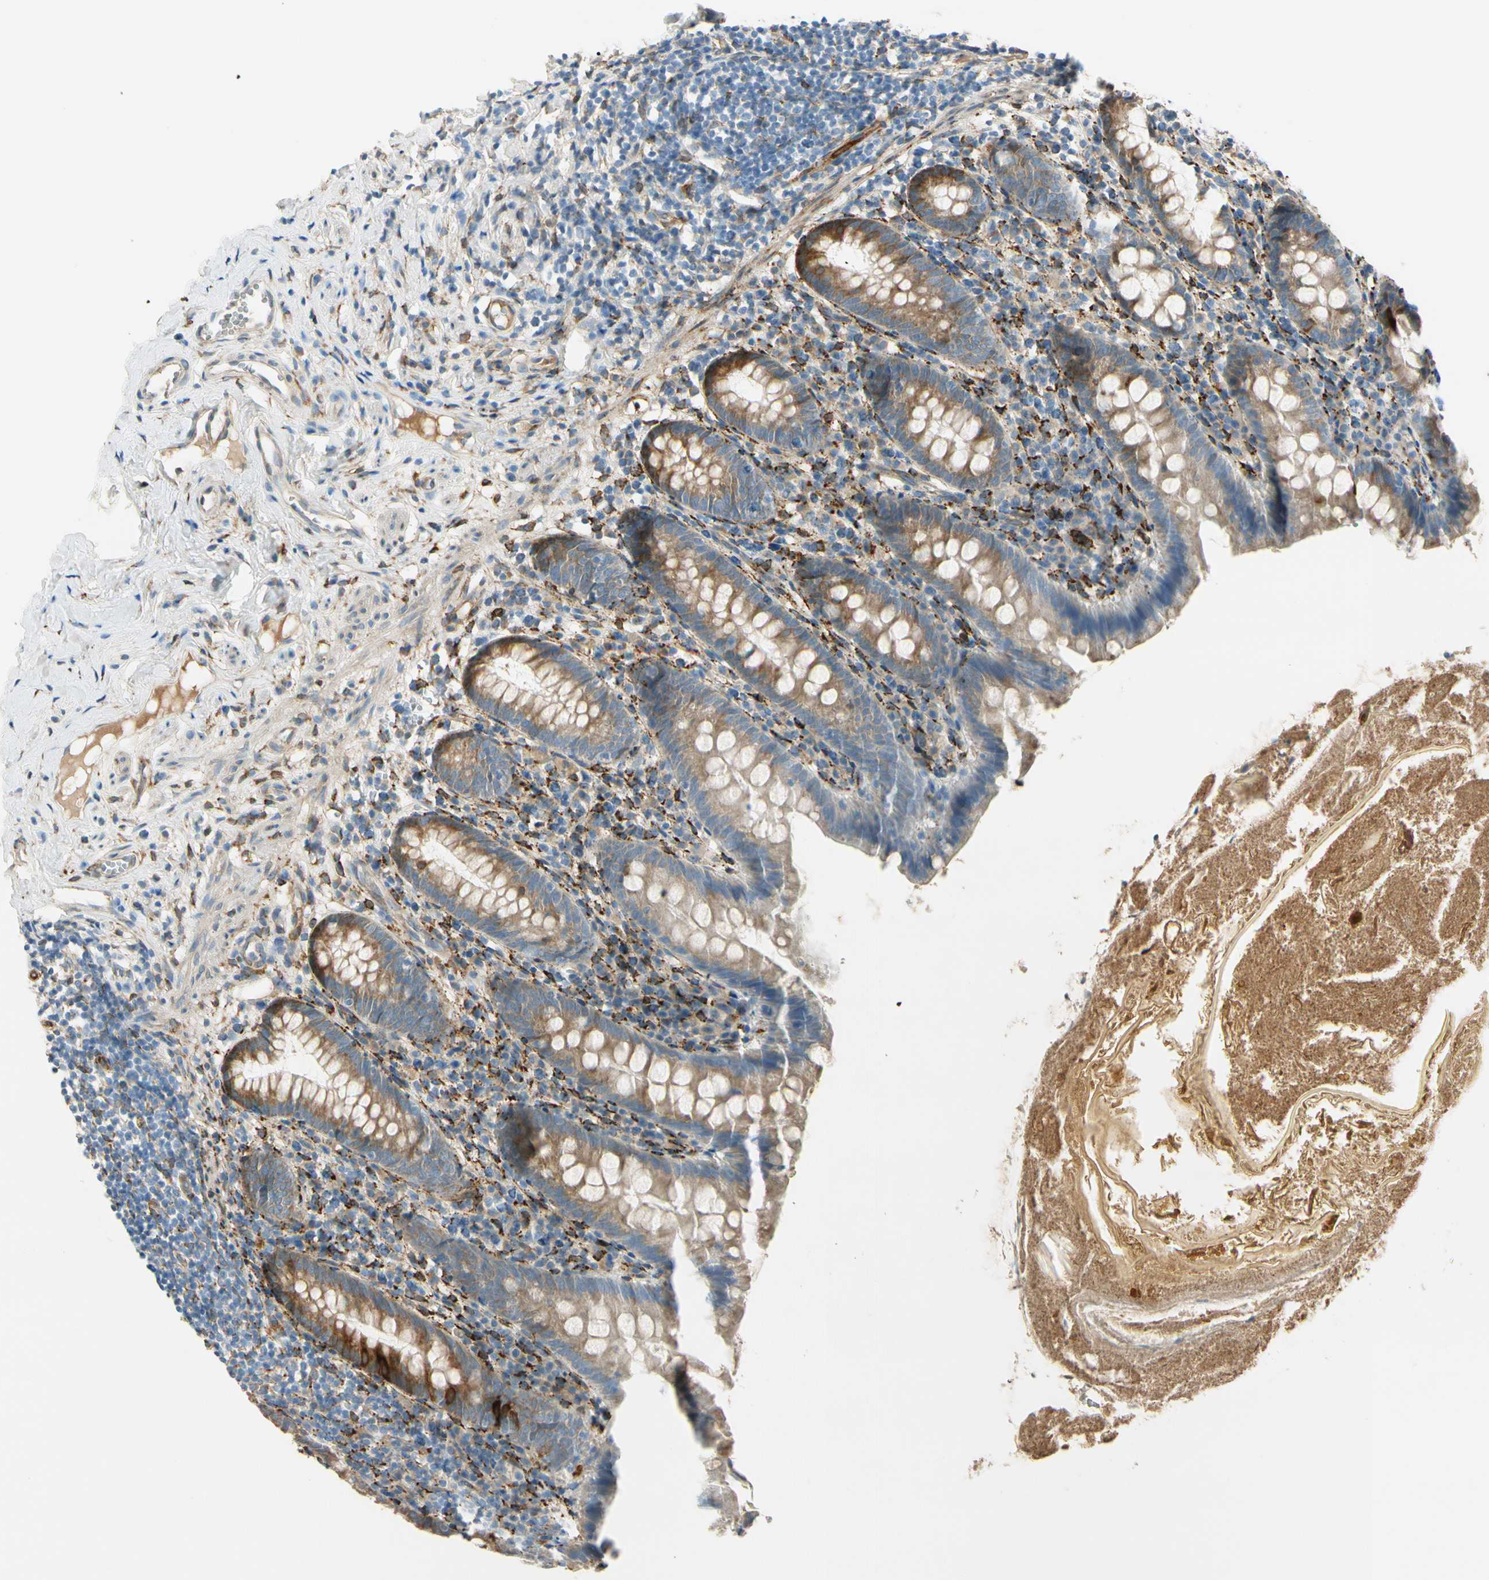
{"staining": {"intensity": "moderate", "quantity": ">75%", "location": "cytoplasmic/membranous"}, "tissue": "appendix", "cell_type": "Glandular cells", "image_type": "normal", "snomed": [{"axis": "morphology", "description": "Normal tissue, NOS"}, {"axis": "topography", "description": "Appendix"}], "caption": "Protein staining exhibits moderate cytoplasmic/membranous positivity in approximately >75% of glandular cells in unremarkable appendix. (IHC, brightfield microscopy, high magnification).", "gene": "FKBP7", "patient": {"sex": "male", "age": 52}}